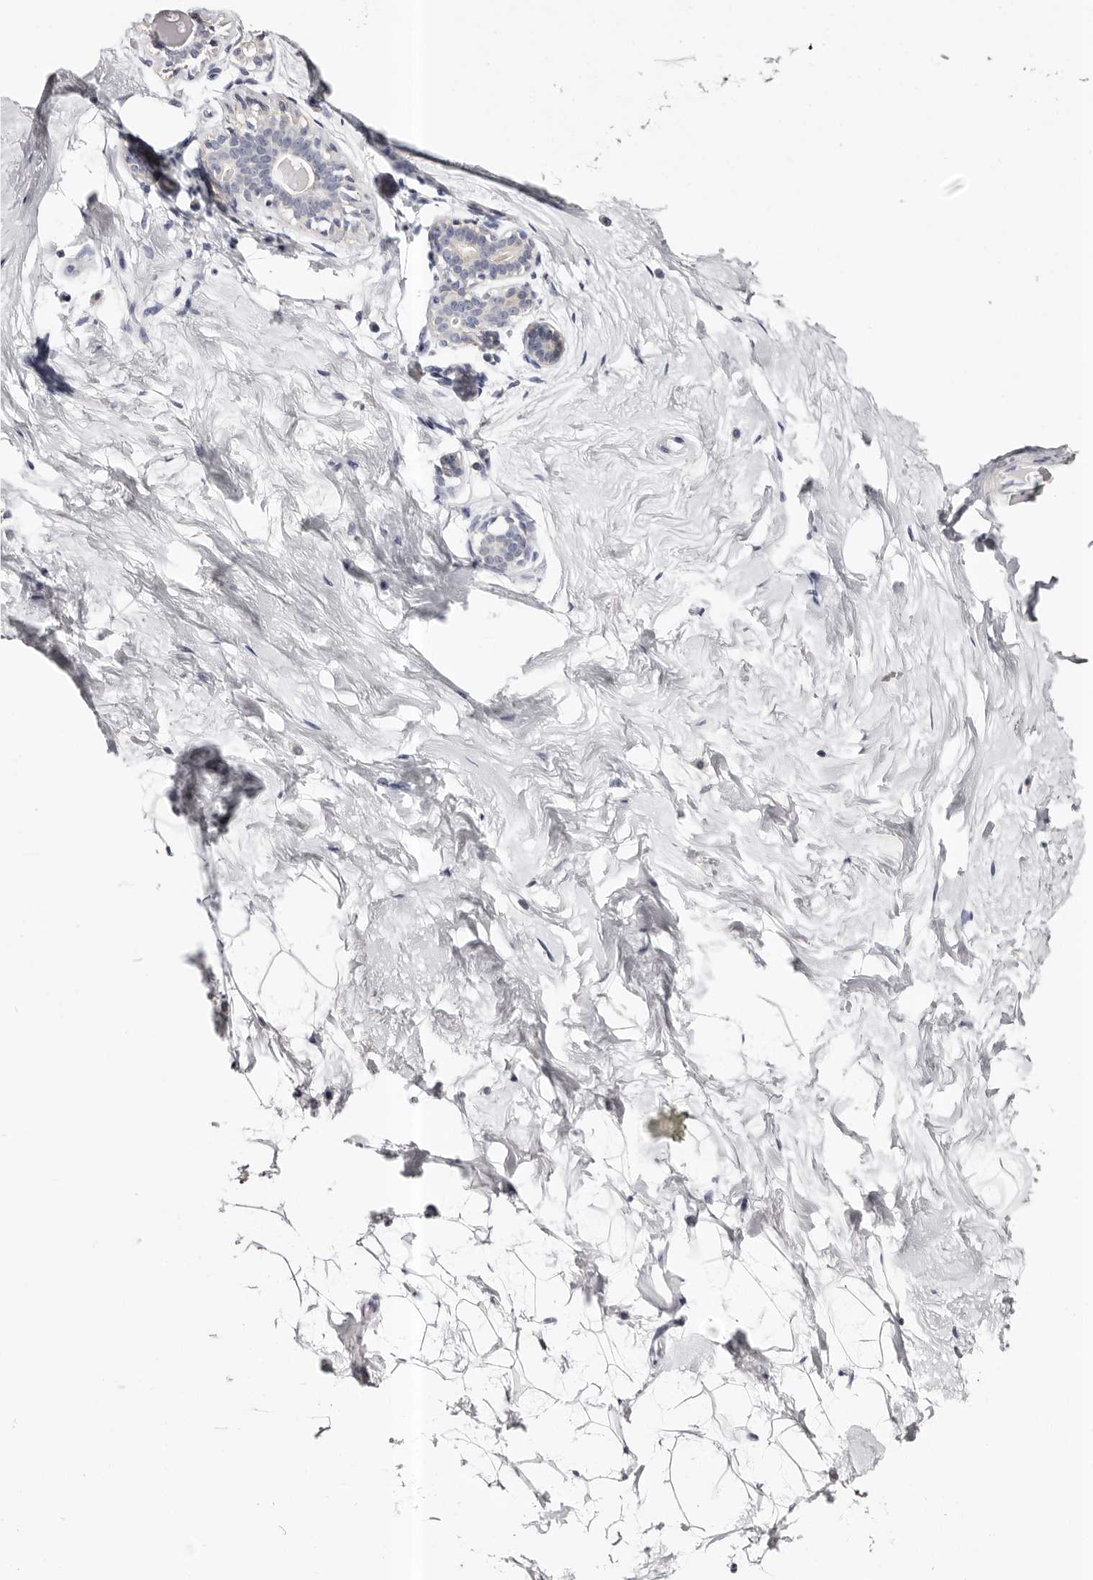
{"staining": {"intensity": "negative", "quantity": "none", "location": "none"}, "tissue": "breast", "cell_type": "Adipocytes", "image_type": "normal", "snomed": [{"axis": "morphology", "description": "Normal tissue, NOS"}, {"axis": "morphology", "description": "Adenoma, NOS"}, {"axis": "topography", "description": "Breast"}], "caption": "High magnification brightfield microscopy of benign breast stained with DAB (brown) and counterstained with hematoxylin (blue): adipocytes show no significant staining. (Stains: DAB (3,3'-diaminobenzidine) IHC with hematoxylin counter stain, Microscopy: brightfield microscopy at high magnification).", "gene": "ROM1", "patient": {"sex": "female", "age": 23}}